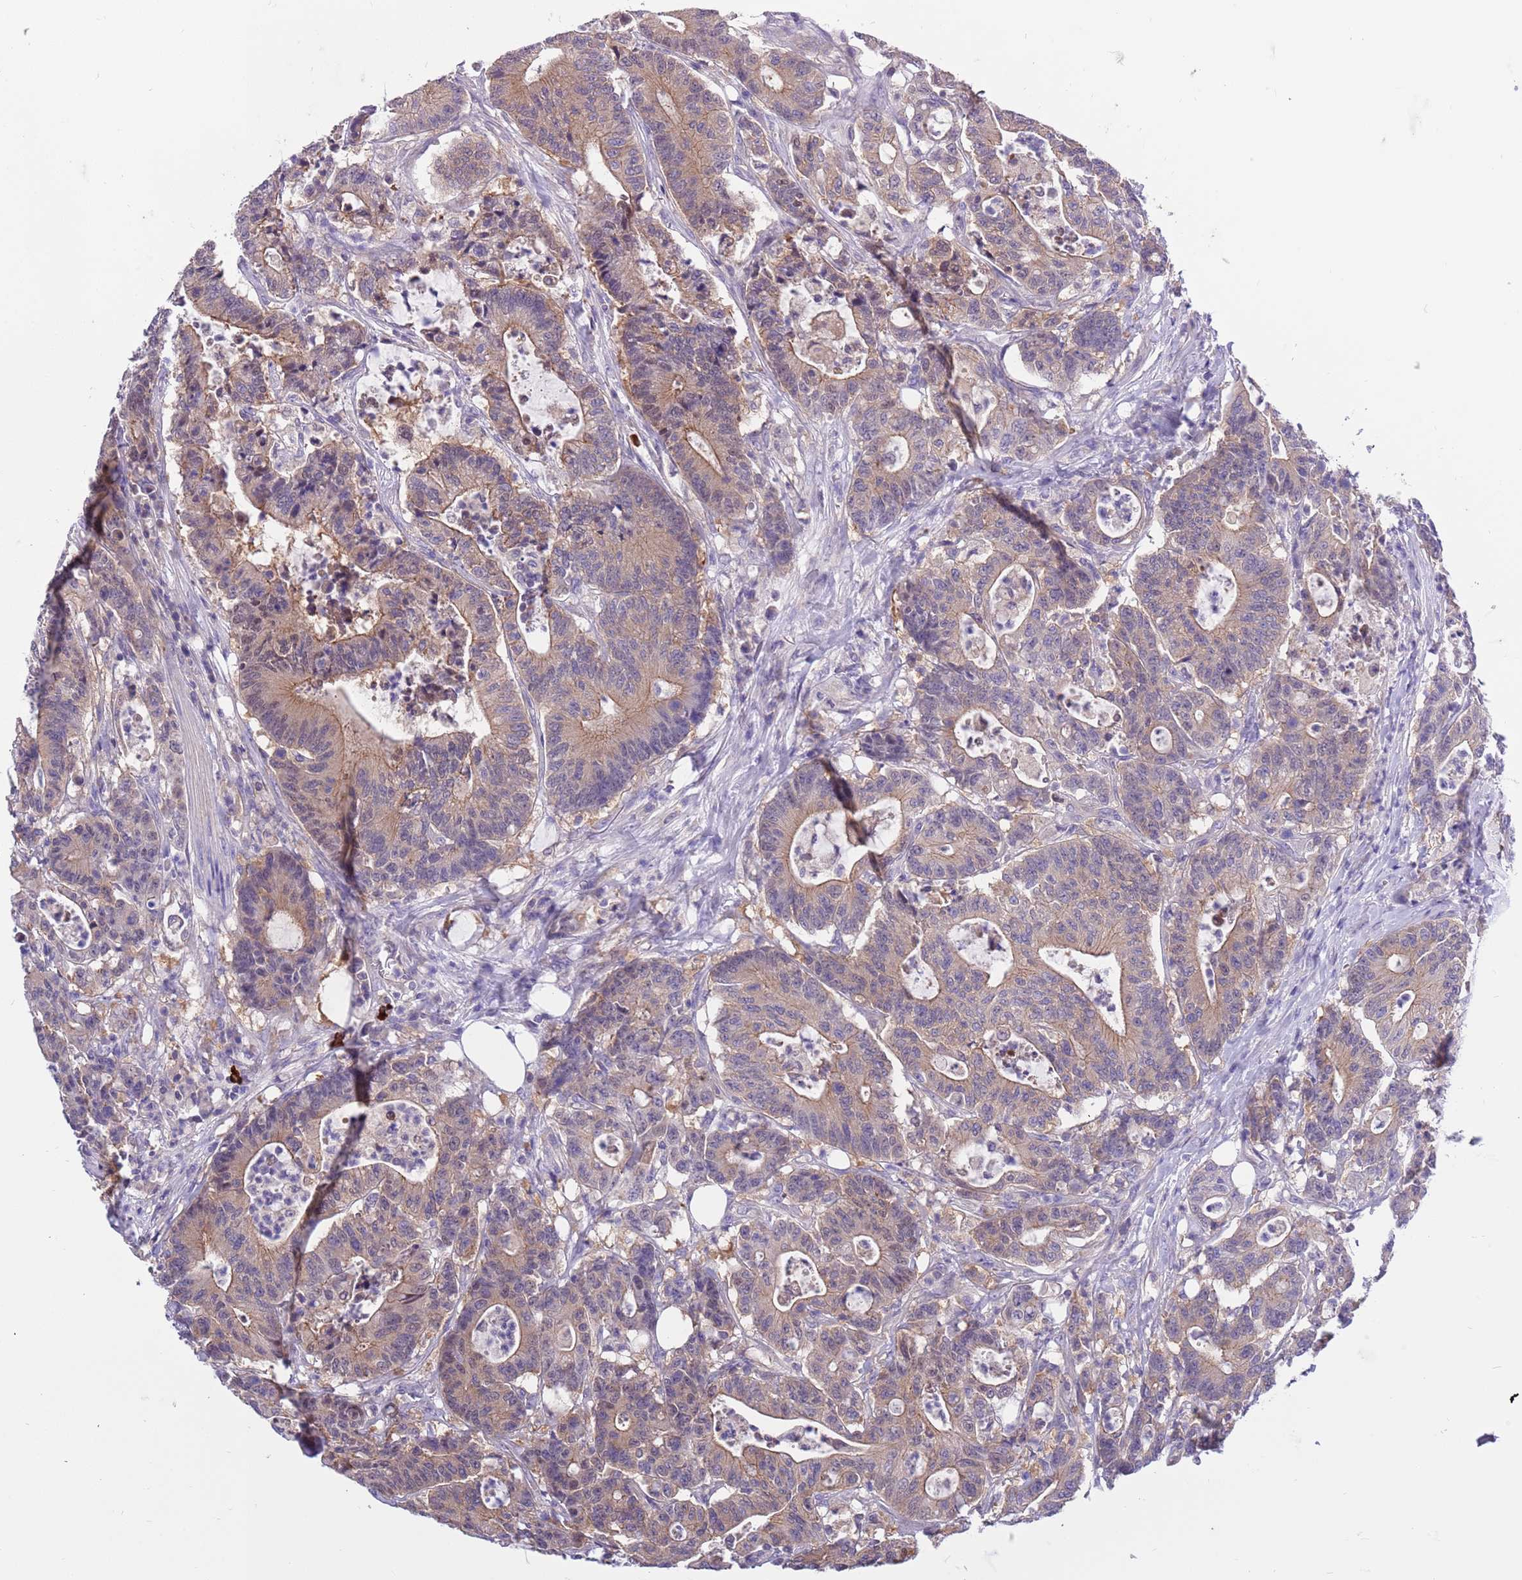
{"staining": {"intensity": "weak", "quantity": "25%-75%", "location": "cytoplasmic/membranous"}, "tissue": "colorectal cancer", "cell_type": "Tumor cells", "image_type": "cancer", "snomed": [{"axis": "morphology", "description": "Adenocarcinoma, NOS"}, {"axis": "topography", "description": "Colon"}], "caption": "Colorectal adenocarcinoma was stained to show a protein in brown. There is low levels of weak cytoplasmic/membranous staining in about 25%-75% of tumor cells. (Brightfield microscopy of DAB IHC at high magnification).", "gene": "STIP1", "patient": {"sex": "female", "age": 84}}